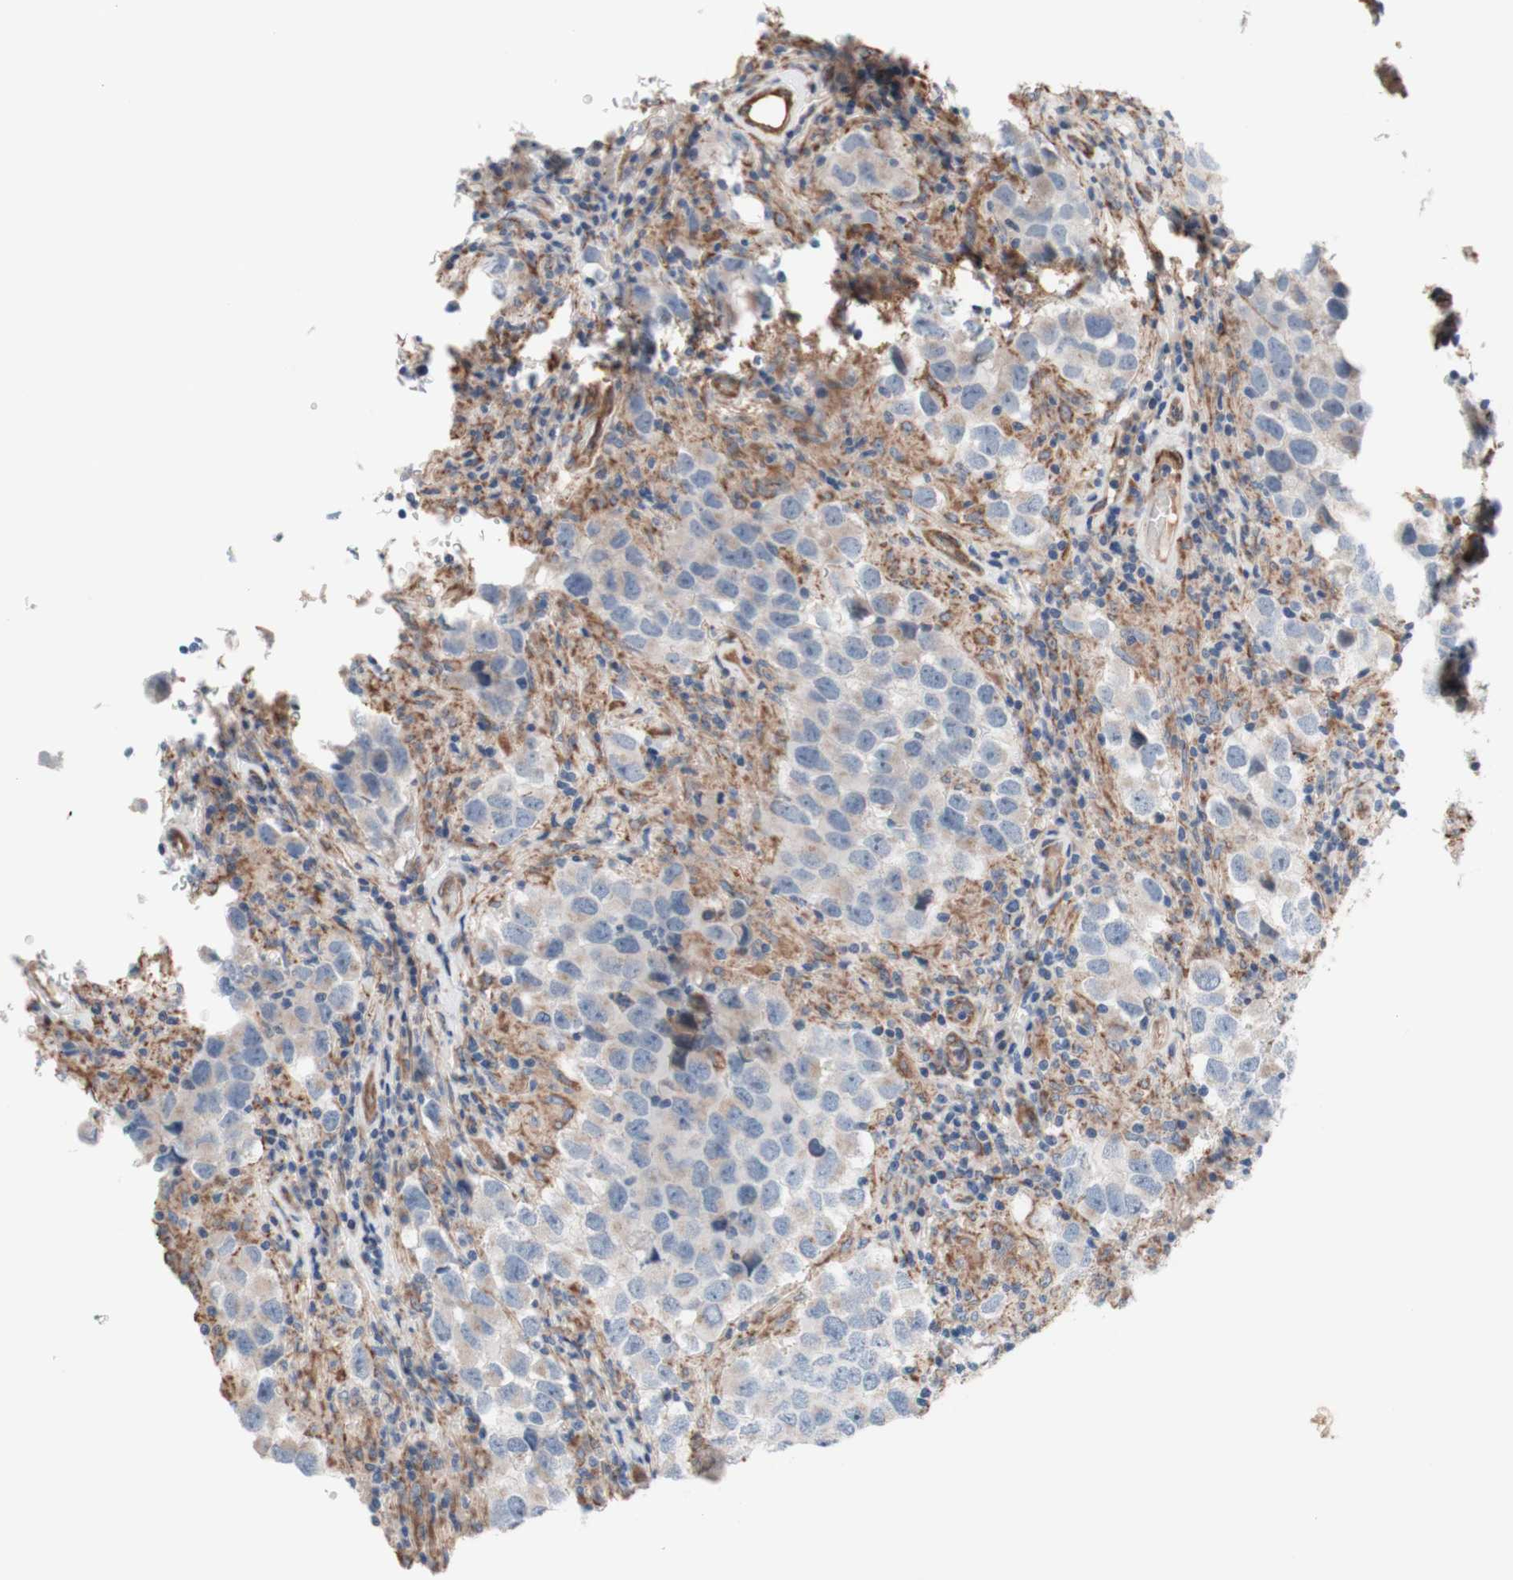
{"staining": {"intensity": "weak", "quantity": "25%-75%", "location": "cytoplasmic/membranous"}, "tissue": "testis cancer", "cell_type": "Tumor cells", "image_type": "cancer", "snomed": [{"axis": "morphology", "description": "Carcinoma, Embryonal, NOS"}, {"axis": "topography", "description": "Testis"}], "caption": "A brown stain labels weak cytoplasmic/membranous expression of a protein in human embryonal carcinoma (testis) tumor cells.", "gene": "CNN3", "patient": {"sex": "male", "age": 21}}